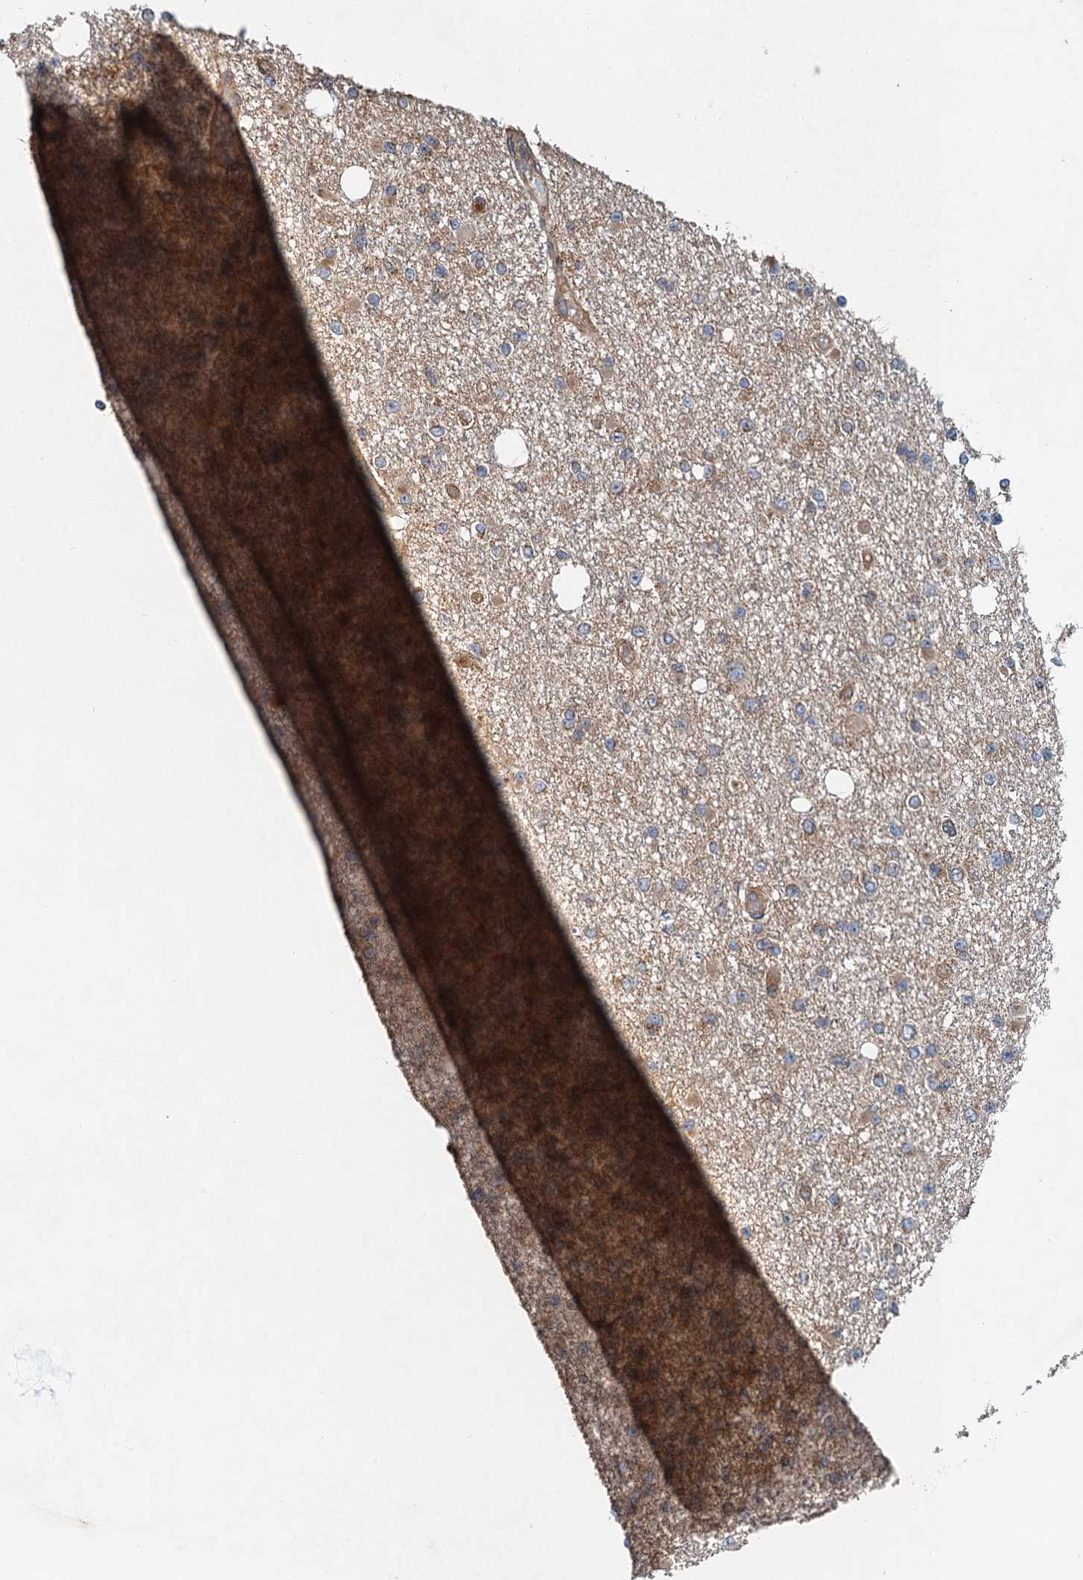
{"staining": {"intensity": "weak", "quantity": "25%-75%", "location": "cytoplasmic/membranous"}, "tissue": "glioma", "cell_type": "Tumor cells", "image_type": "cancer", "snomed": [{"axis": "morphology", "description": "Glioma, malignant, Low grade"}, {"axis": "topography", "description": "Brain"}], "caption": "There is low levels of weak cytoplasmic/membranous staining in tumor cells of malignant low-grade glioma, as demonstrated by immunohistochemical staining (brown color).", "gene": "COG3", "patient": {"sex": "female", "age": 22}}